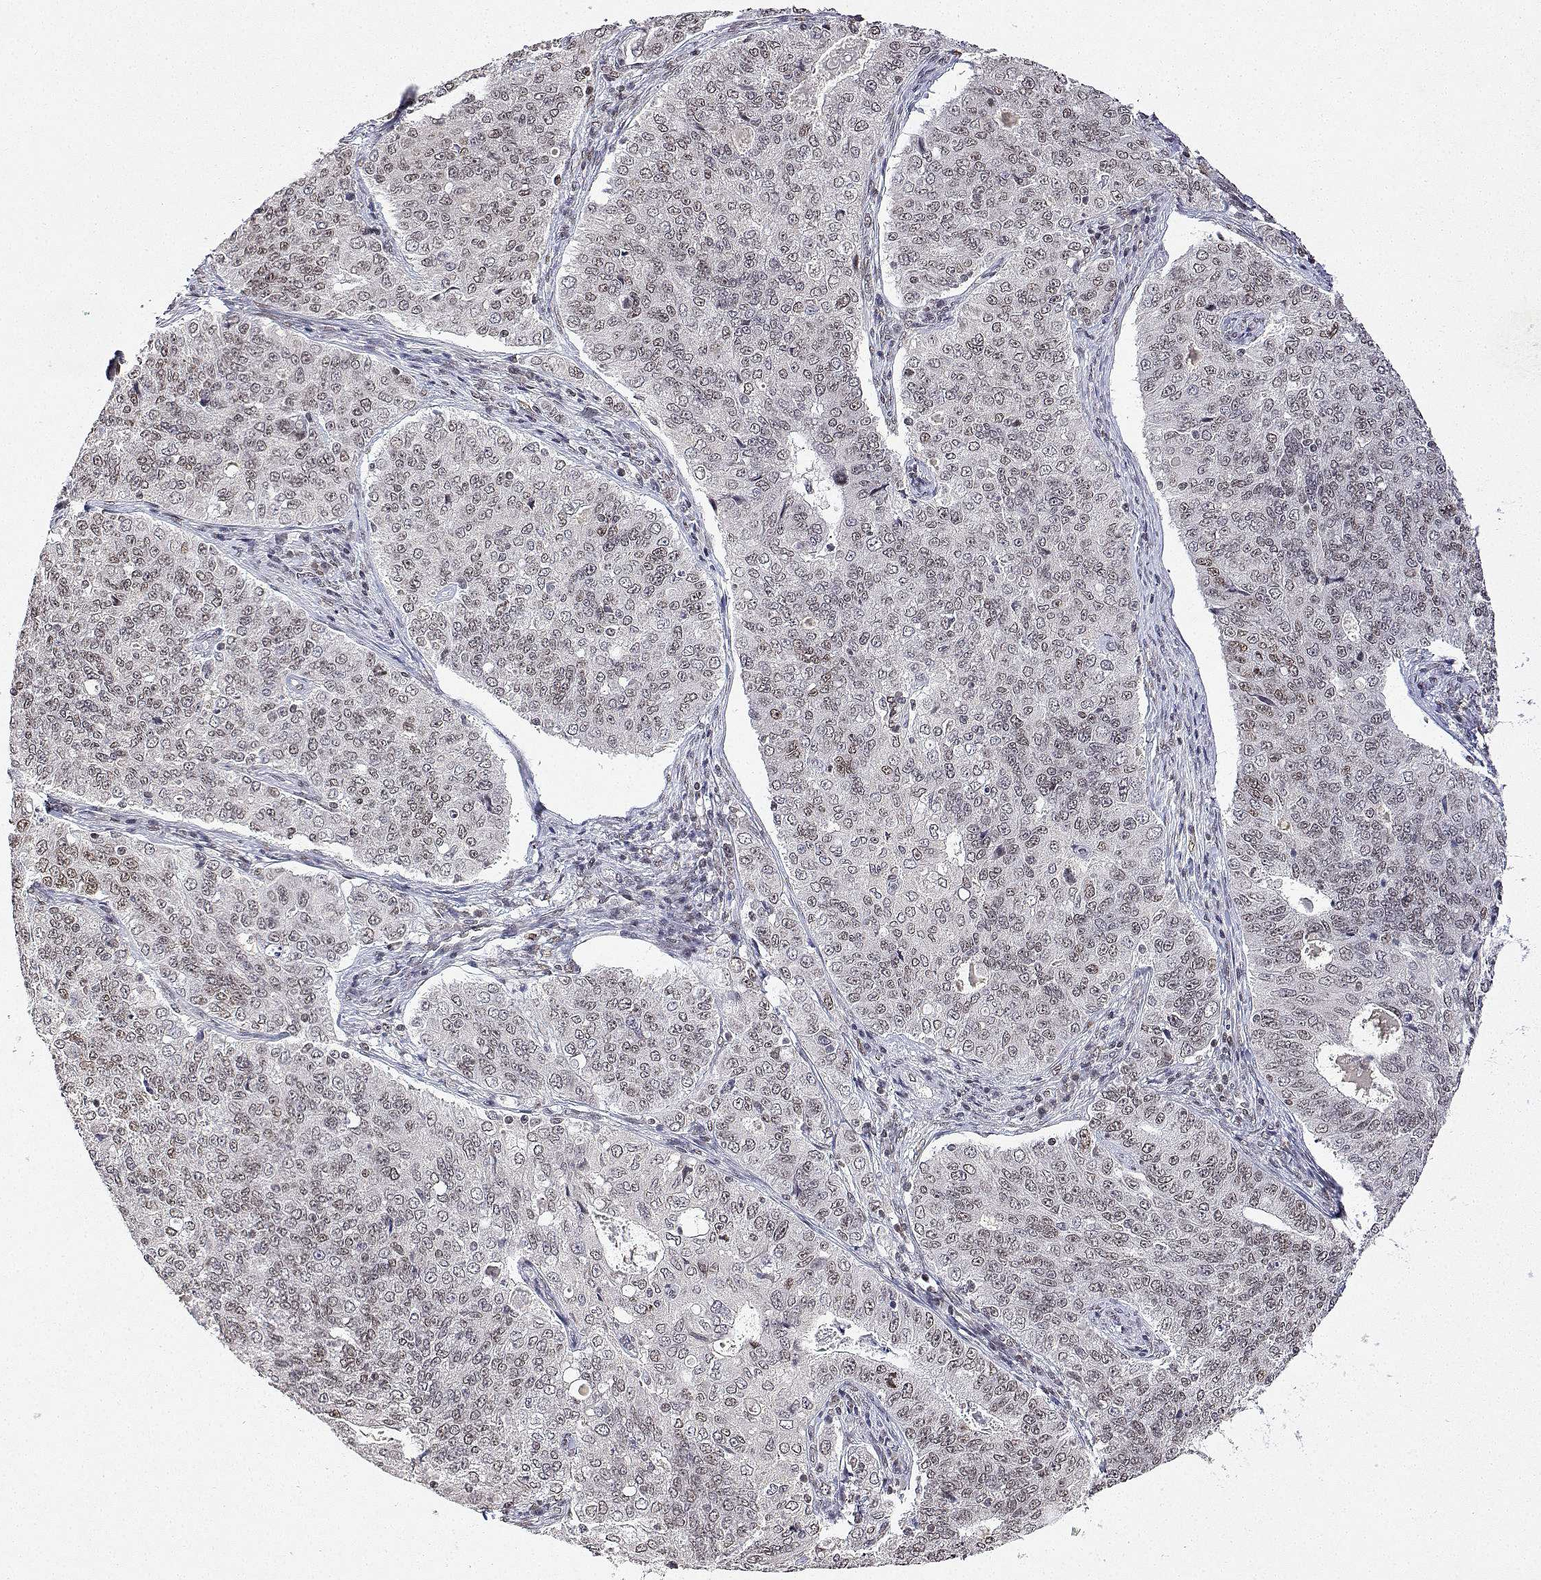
{"staining": {"intensity": "weak", "quantity": ">75%", "location": "nuclear"}, "tissue": "endometrial cancer", "cell_type": "Tumor cells", "image_type": "cancer", "snomed": [{"axis": "morphology", "description": "Adenocarcinoma, NOS"}, {"axis": "topography", "description": "Endometrium"}], "caption": "Protein expression by immunohistochemistry (IHC) displays weak nuclear expression in about >75% of tumor cells in endometrial cancer.", "gene": "XPC", "patient": {"sex": "female", "age": 43}}